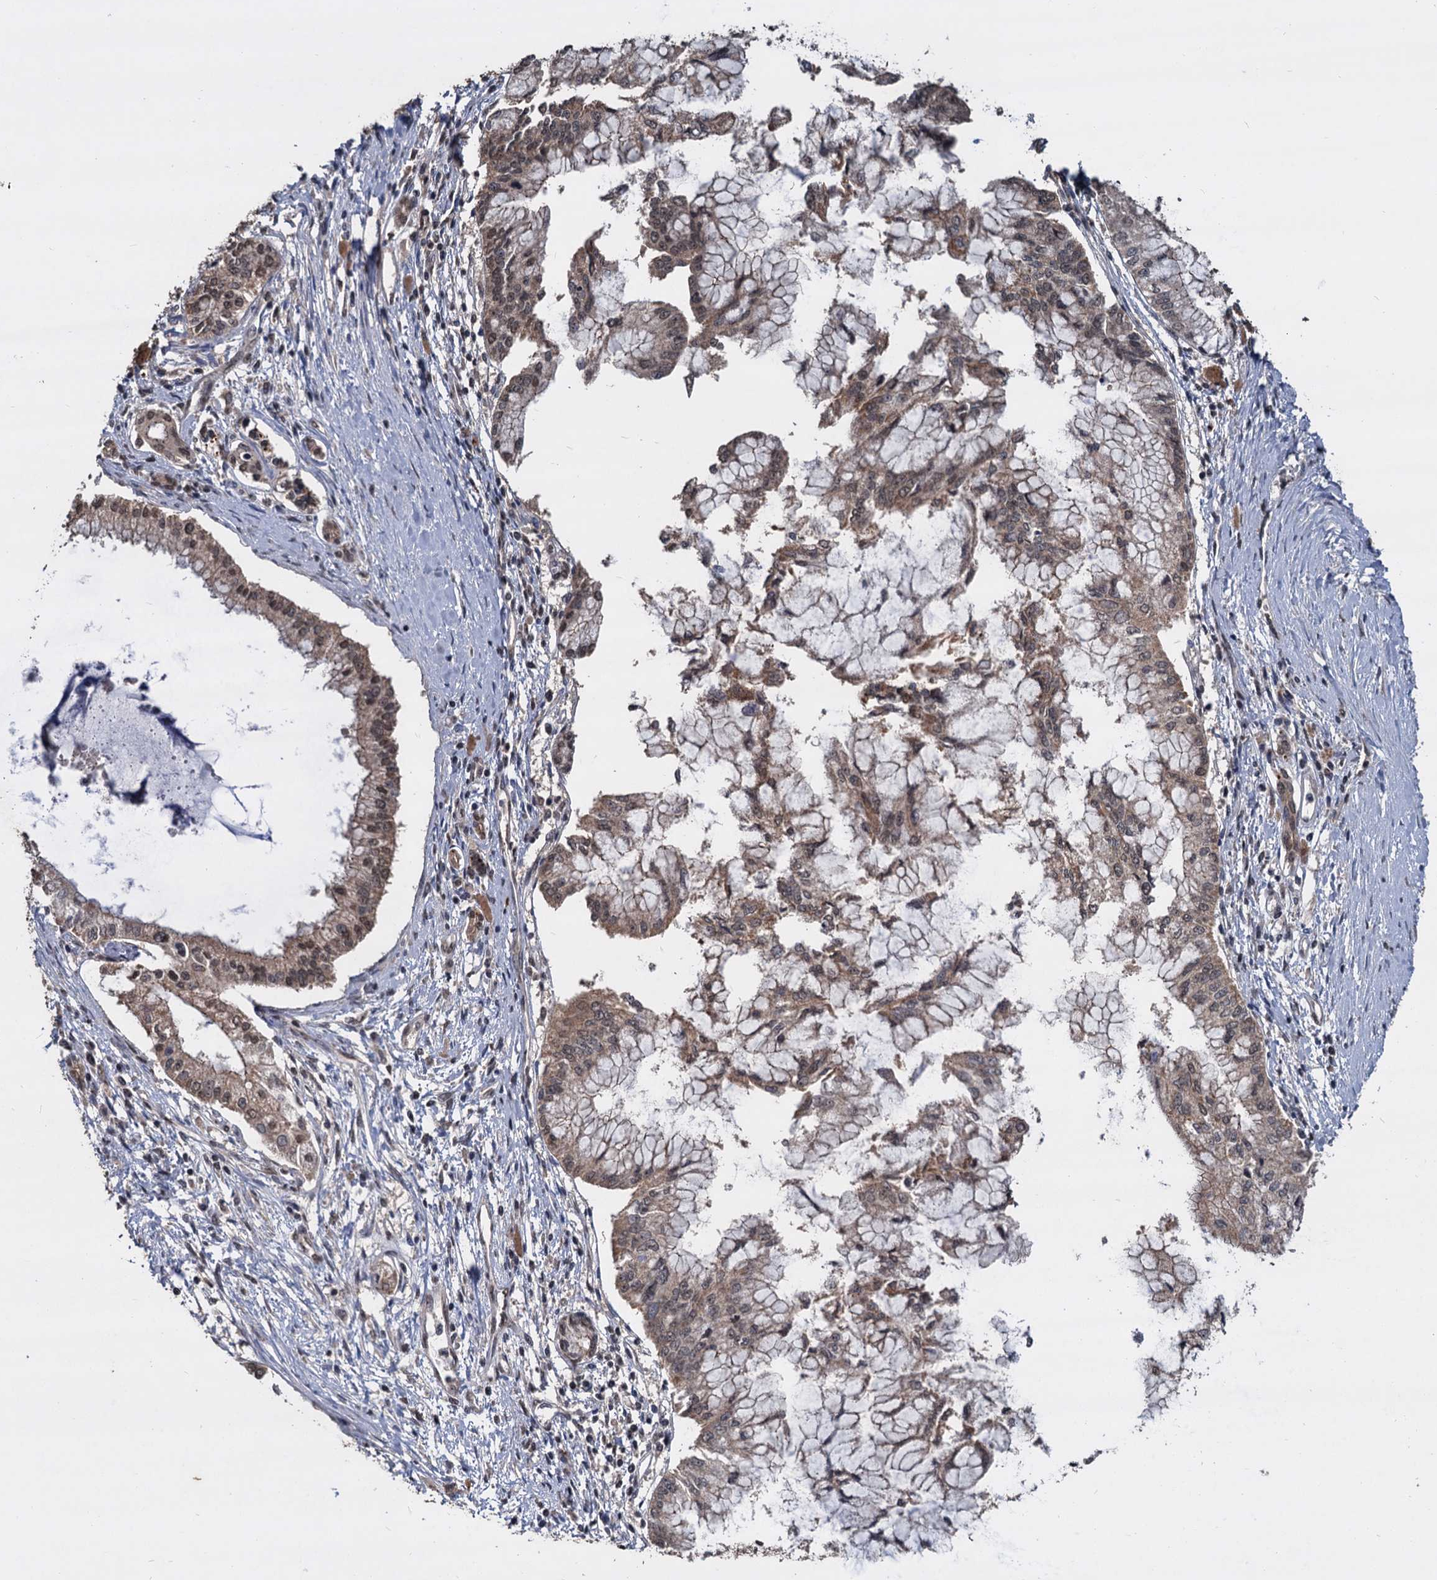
{"staining": {"intensity": "weak", "quantity": "25%-75%", "location": "cytoplasmic/membranous"}, "tissue": "pancreatic cancer", "cell_type": "Tumor cells", "image_type": "cancer", "snomed": [{"axis": "morphology", "description": "Adenocarcinoma, NOS"}, {"axis": "topography", "description": "Pancreas"}], "caption": "Protein staining demonstrates weak cytoplasmic/membranous positivity in approximately 25%-75% of tumor cells in pancreatic adenocarcinoma.", "gene": "FAM216B", "patient": {"sex": "male", "age": 46}}